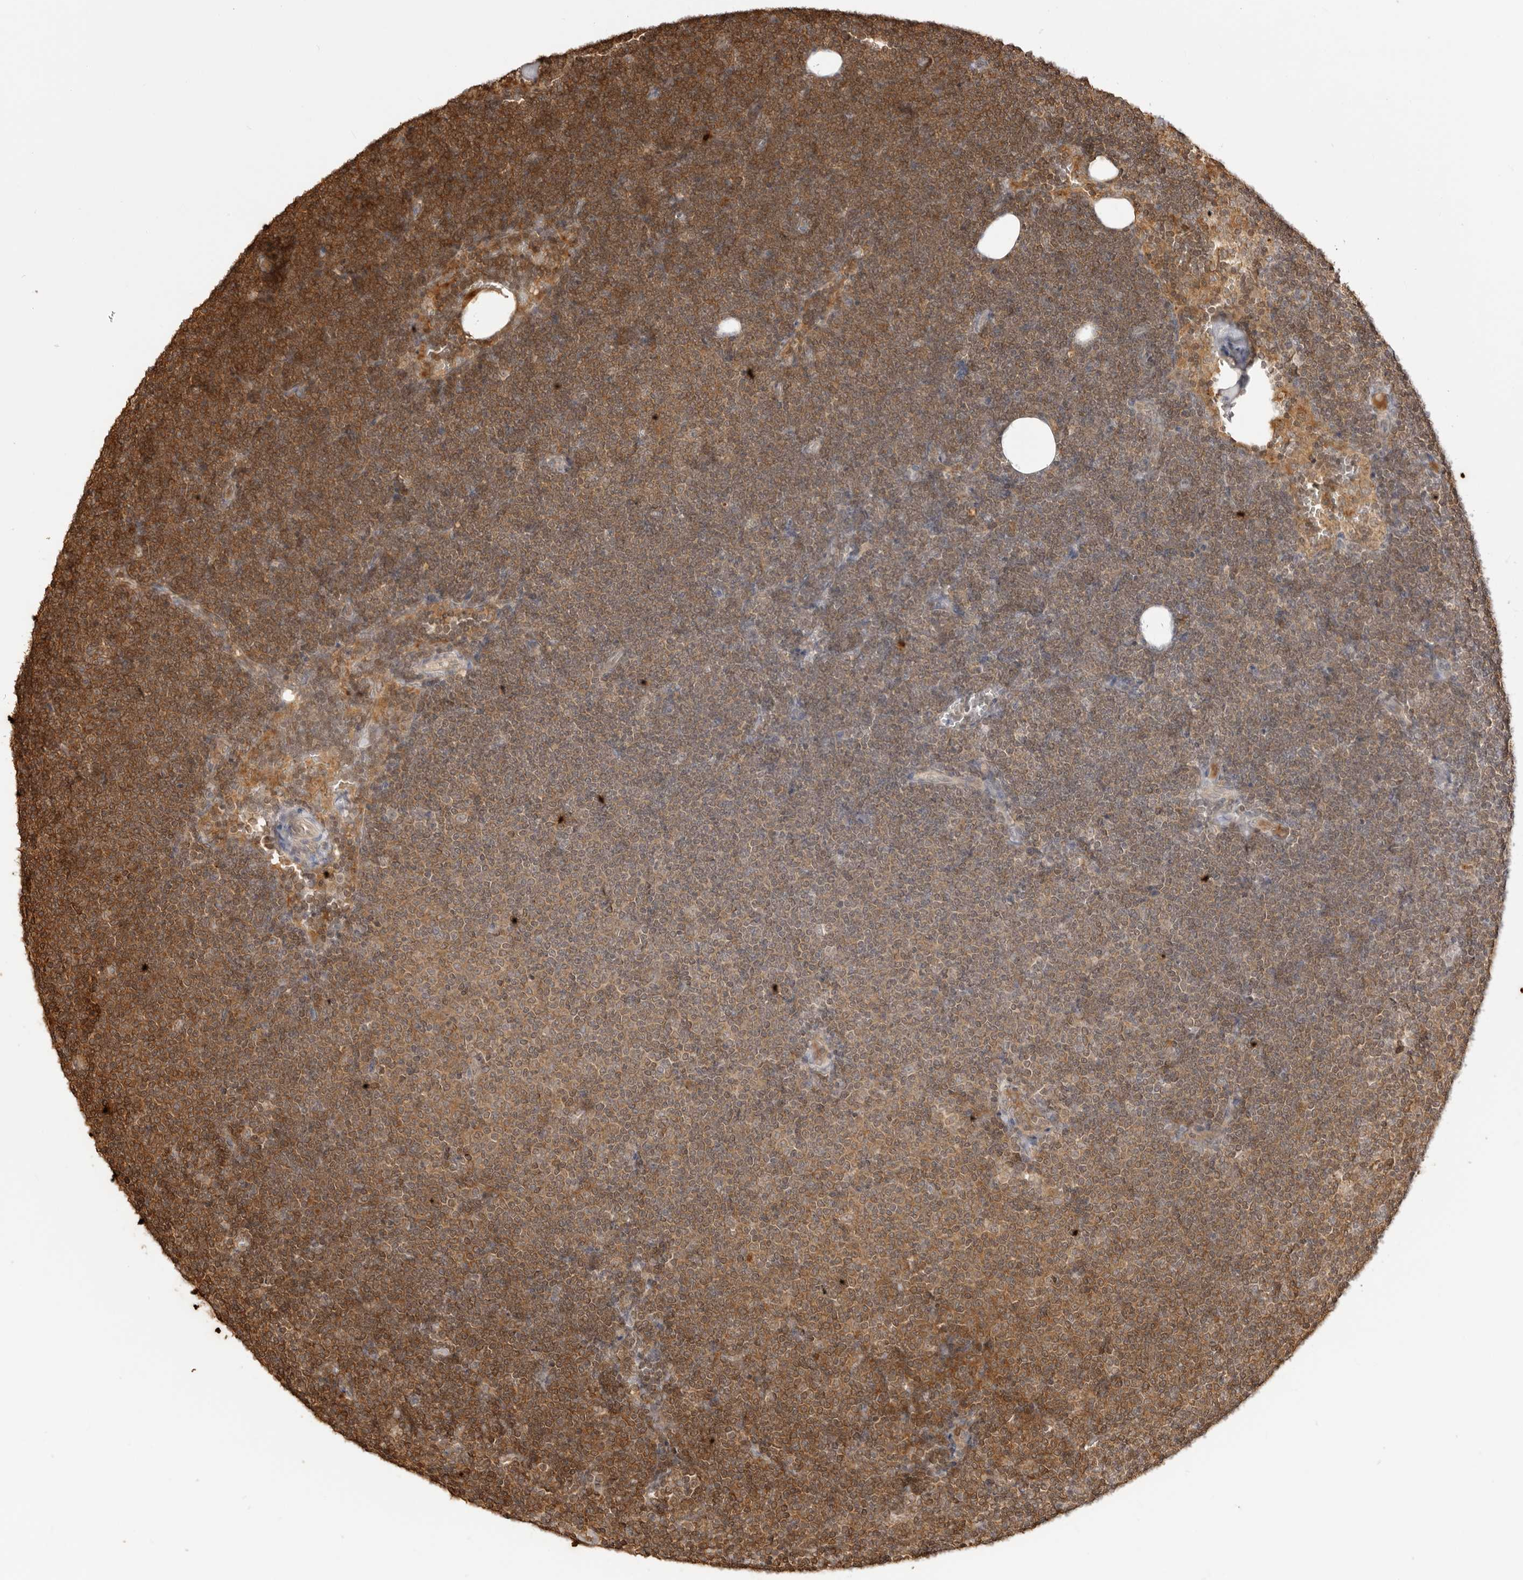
{"staining": {"intensity": "moderate", "quantity": "25%-75%", "location": "cytoplasmic/membranous"}, "tissue": "lymphoma", "cell_type": "Tumor cells", "image_type": "cancer", "snomed": [{"axis": "morphology", "description": "Malignant lymphoma, non-Hodgkin's type, Low grade"}, {"axis": "topography", "description": "Lymph node"}], "caption": "Moderate cytoplasmic/membranous expression is appreciated in about 25%-75% of tumor cells in lymphoma.", "gene": "IKBKE", "patient": {"sex": "female", "age": 53}}